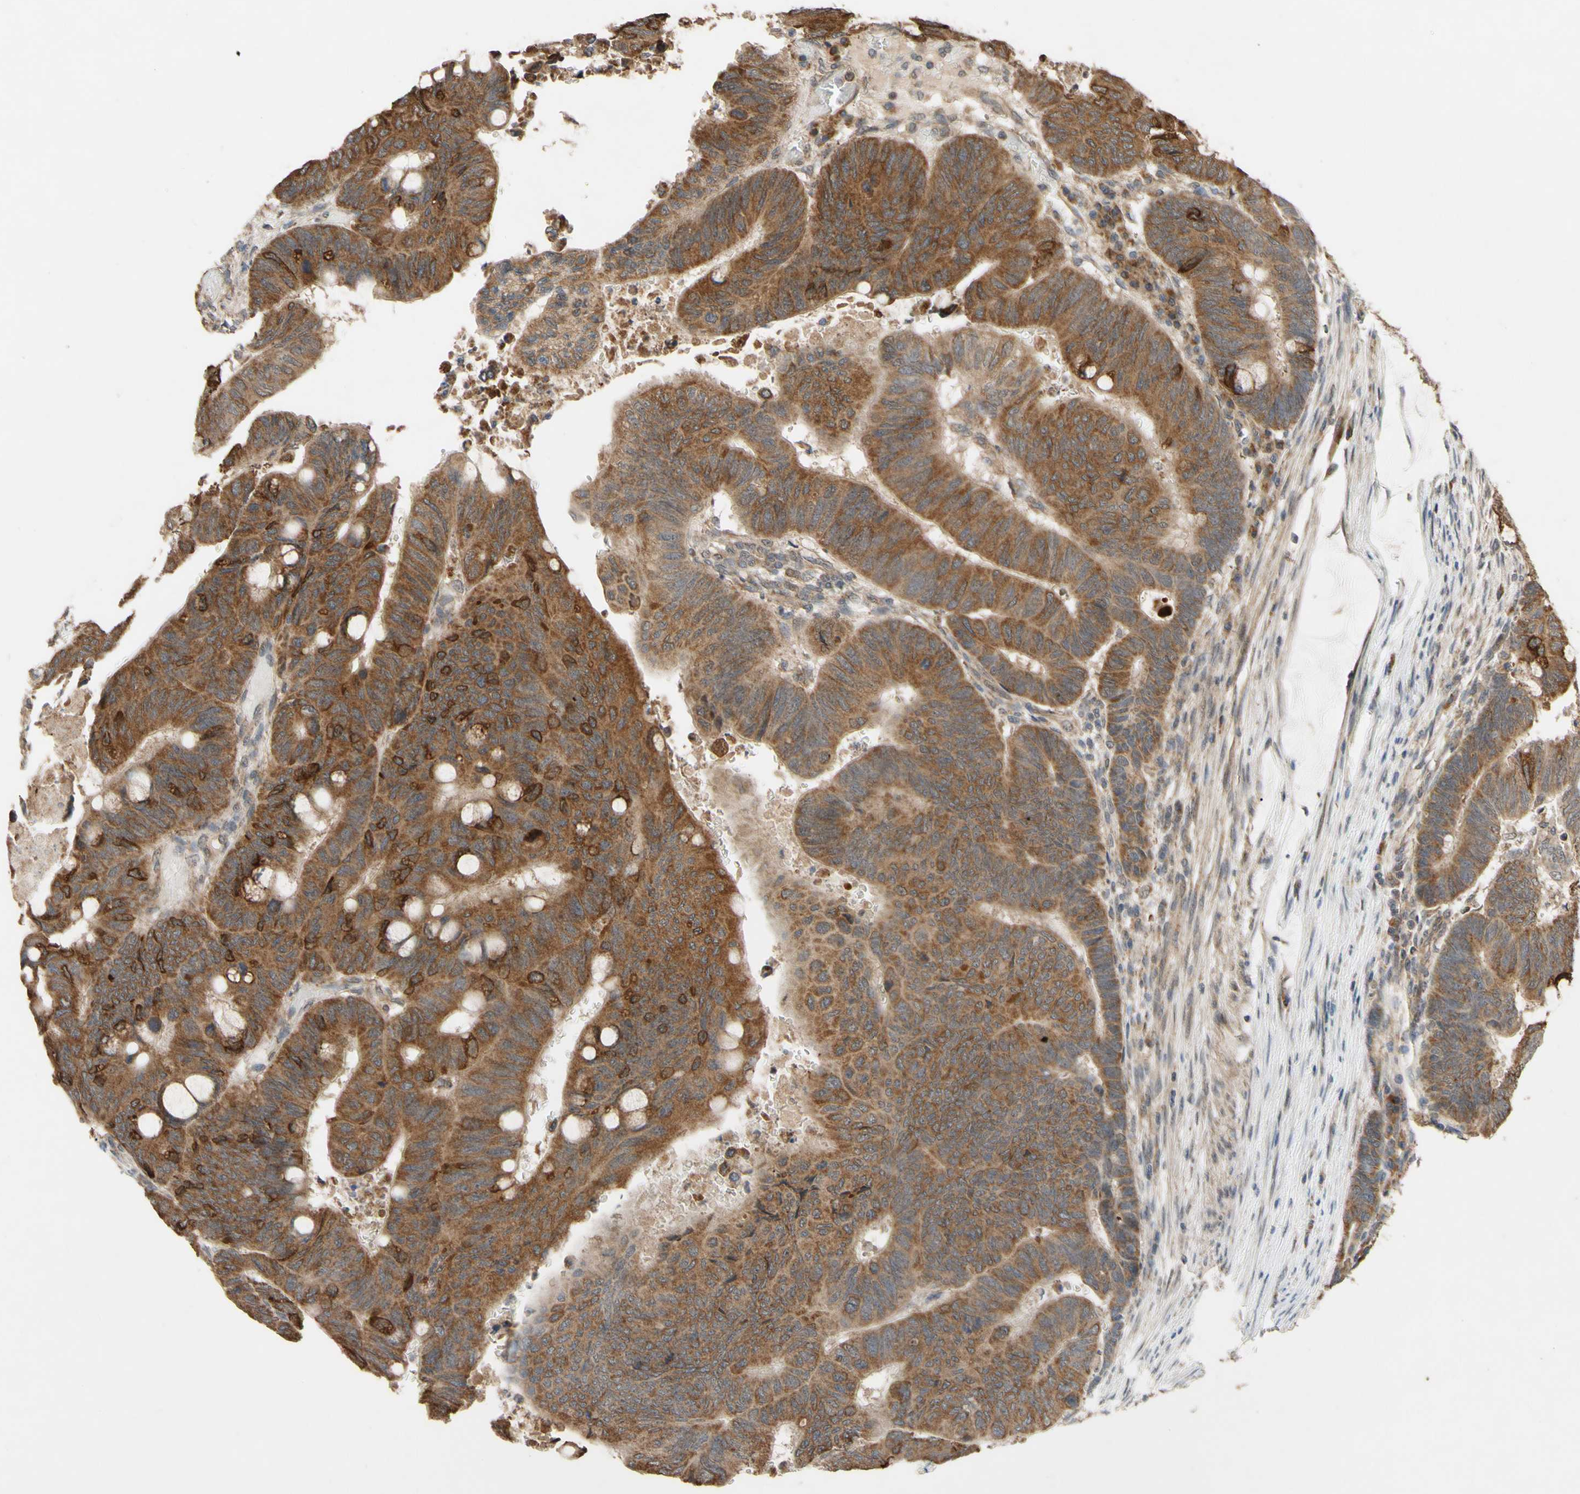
{"staining": {"intensity": "moderate", "quantity": ">75%", "location": "cytoplasmic/membranous"}, "tissue": "colorectal cancer", "cell_type": "Tumor cells", "image_type": "cancer", "snomed": [{"axis": "morphology", "description": "Normal tissue, NOS"}, {"axis": "morphology", "description": "Adenocarcinoma, NOS"}, {"axis": "topography", "description": "Rectum"}, {"axis": "topography", "description": "Peripheral nerve tissue"}], "caption": "An image of adenocarcinoma (colorectal) stained for a protein shows moderate cytoplasmic/membranous brown staining in tumor cells.", "gene": "CD164", "patient": {"sex": "male", "age": 92}}